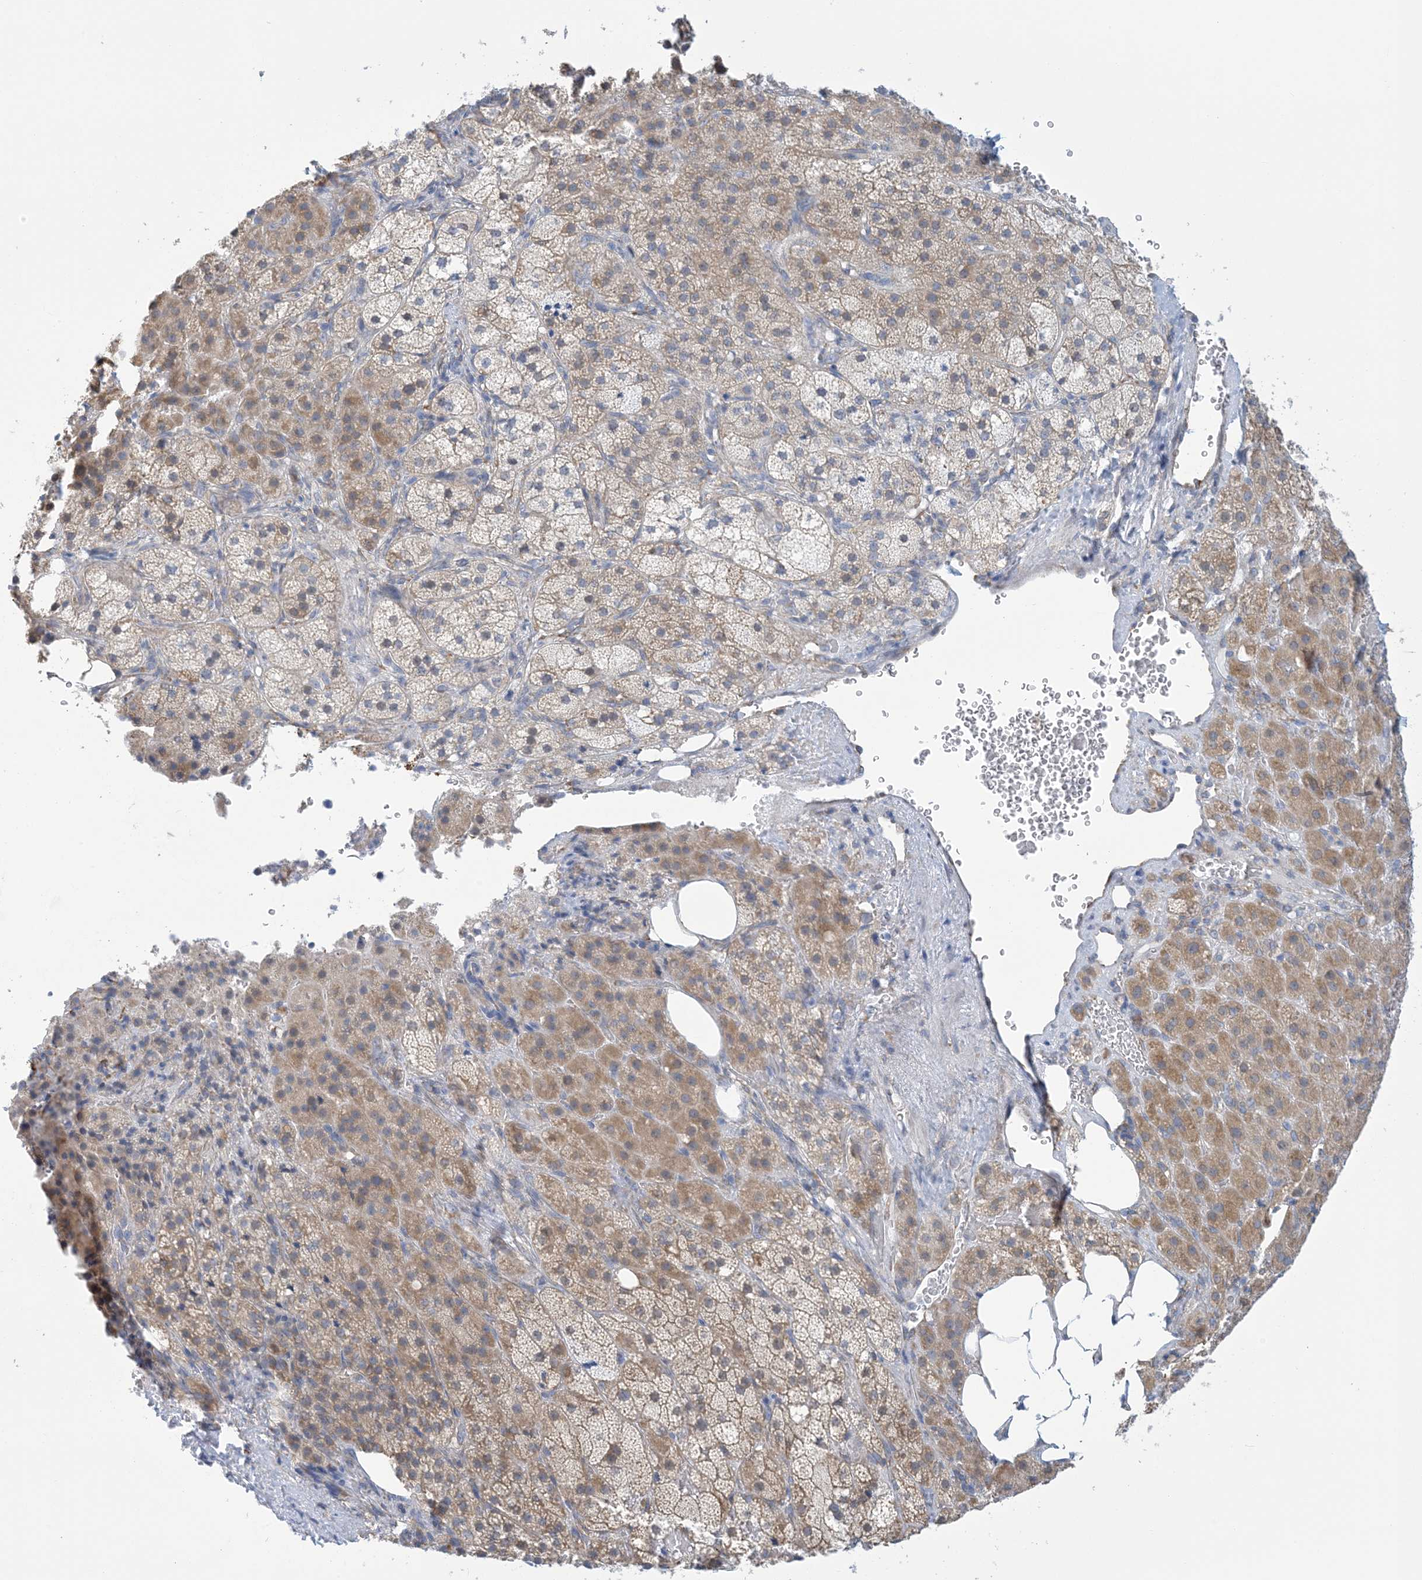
{"staining": {"intensity": "weak", "quantity": "25%-75%", "location": "cytoplasmic/membranous"}, "tissue": "adrenal gland", "cell_type": "Glandular cells", "image_type": "normal", "snomed": [{"axis": "morphology", "description": "Normal tissue, NOS"}, {"axis": "topography", "description": "Adrenal gland"}], "caption": "Adrenal gland stained with immunohistochemistry (IHC) exhibits weak cytoplasmic/membranous staining in approximately 25%-75% of glandular cells.", "gene": "CCDC14", "patient": {"sex": "female", "age": 59}}